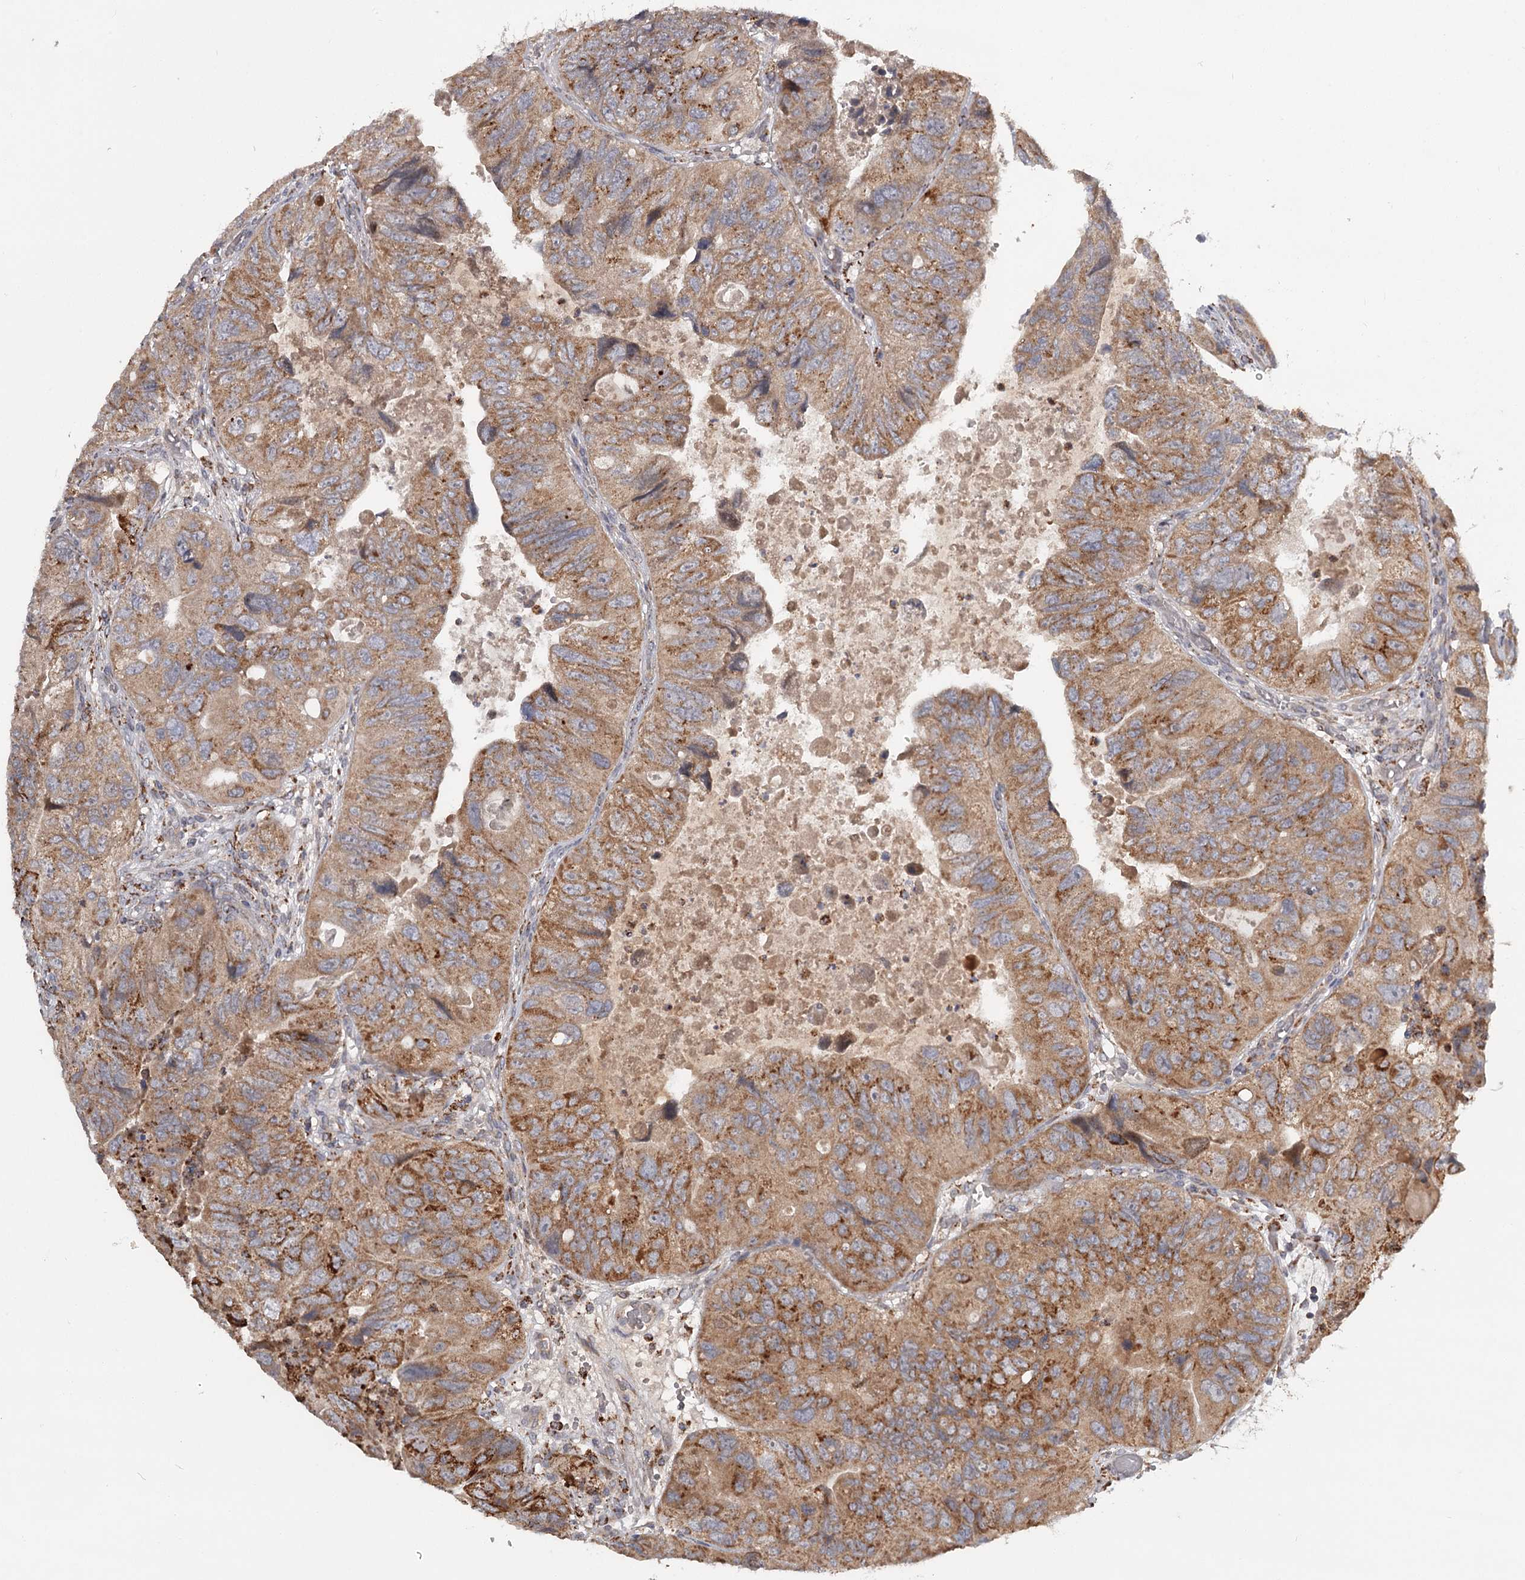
{"staining": {"intensity": "moderate", "quantity": ">75%", "location": "cytoplasmic/membranous"}, "tissue": "colorectal cancer", "cell_type": "Tumor cells", "image_type": "cancer", "snomed": [{"axis": "morphology", "description": "Adenocarcinoma, NOS"}, {"axis": "topography", "description": "Rectum"}], "caption": "Immunohistochemical staining of human colorectal cancer (adenocarcinoma) displays moderate cytoplasmic/membranous protein expression in about >75% of tumor cells.", "gene": "CDC123", "patient": {"sex": "male", "age": 63}}